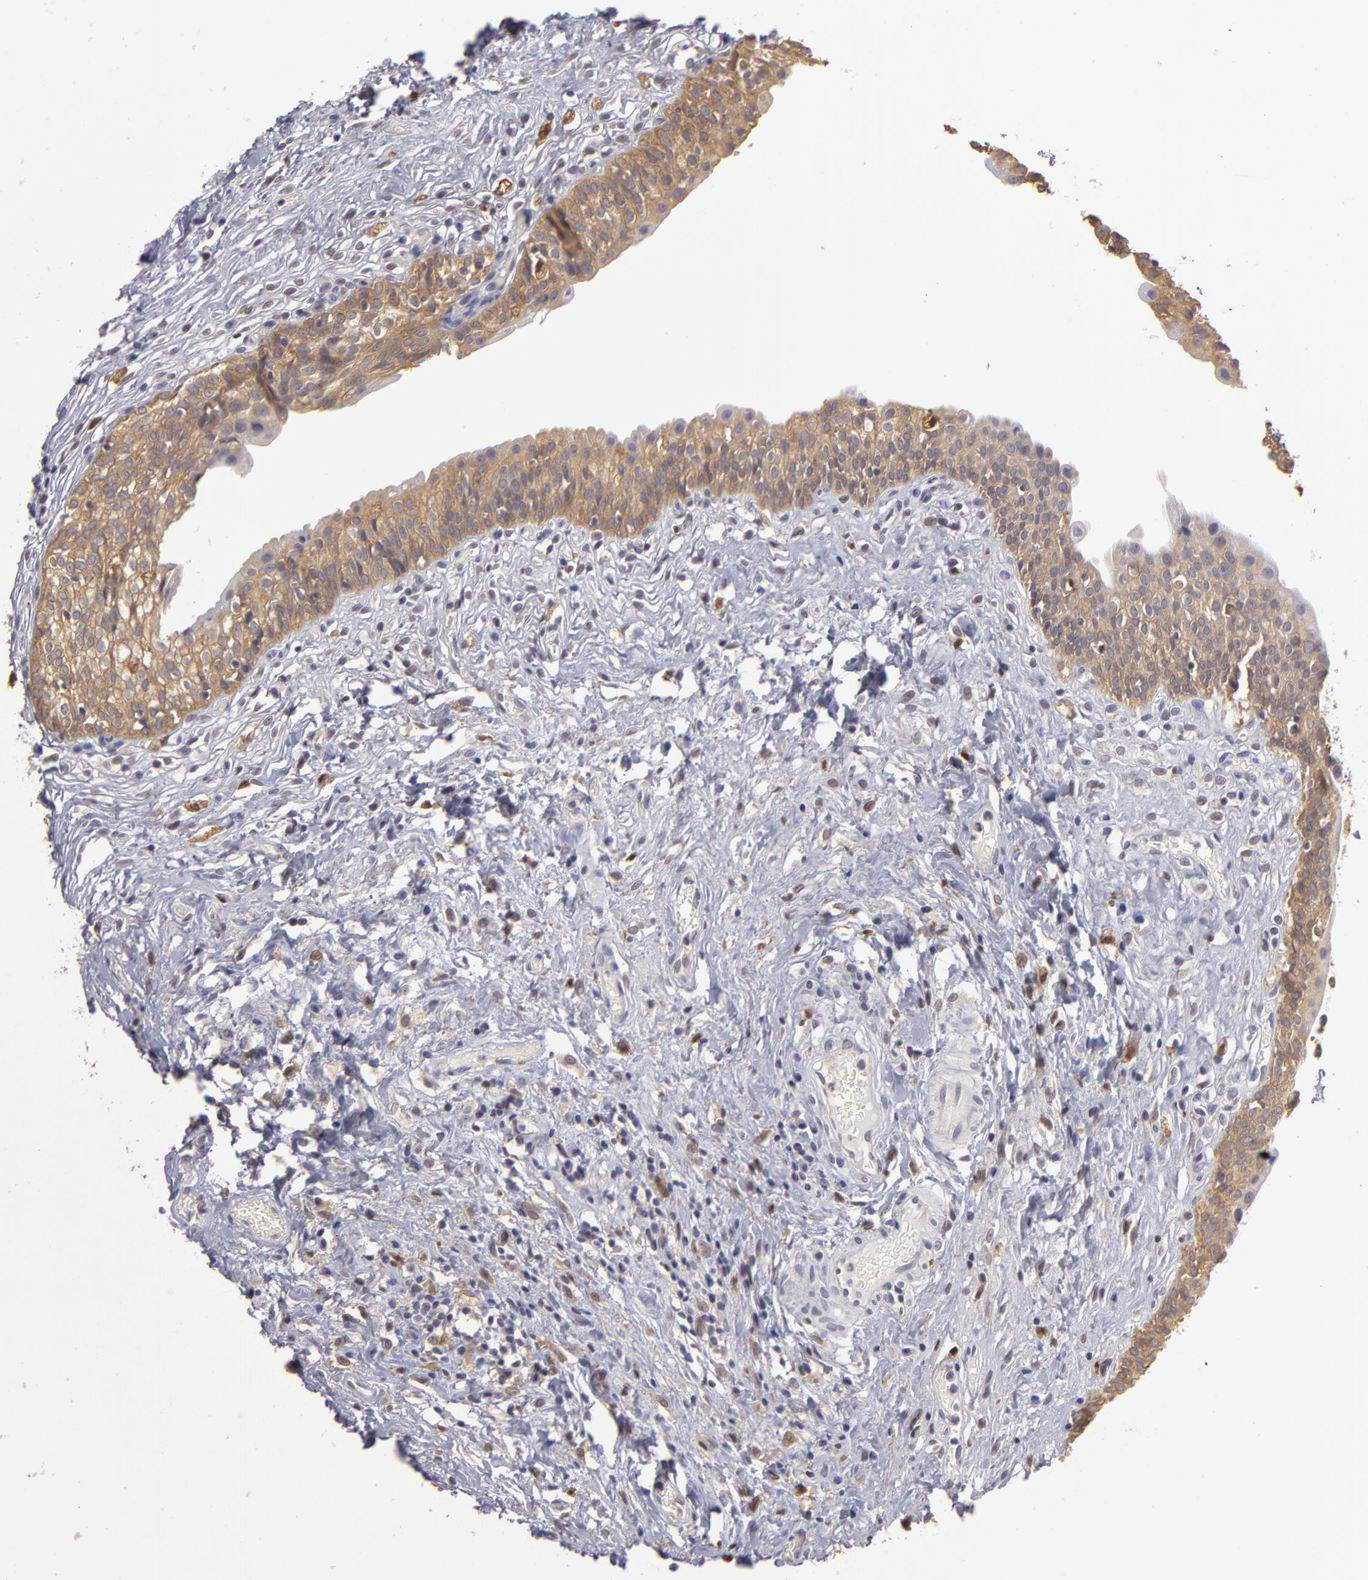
{"staining": {"intensity": "moderate", "quantity": ">75%", "location": "cytoplasmic/membranous"}, "tissue": "urinary bladder", "cell_type": "Urothelial cells", "image_type": "normal", "snomed": [{"axis": "morphology", "description": "Adenocarcinoma, NOS"}, {"axis": "topography", "description": "Urinary bladder"}], "caption": "A micrograph showing moderate cytoplasmic/membranous staining in about >75% of urothelial cells in normal urinary bladder, as visualized by brown immunohistochemical staining.", "gene": "GNPDA1", "patient": {"sex": "male", "age": 61}}